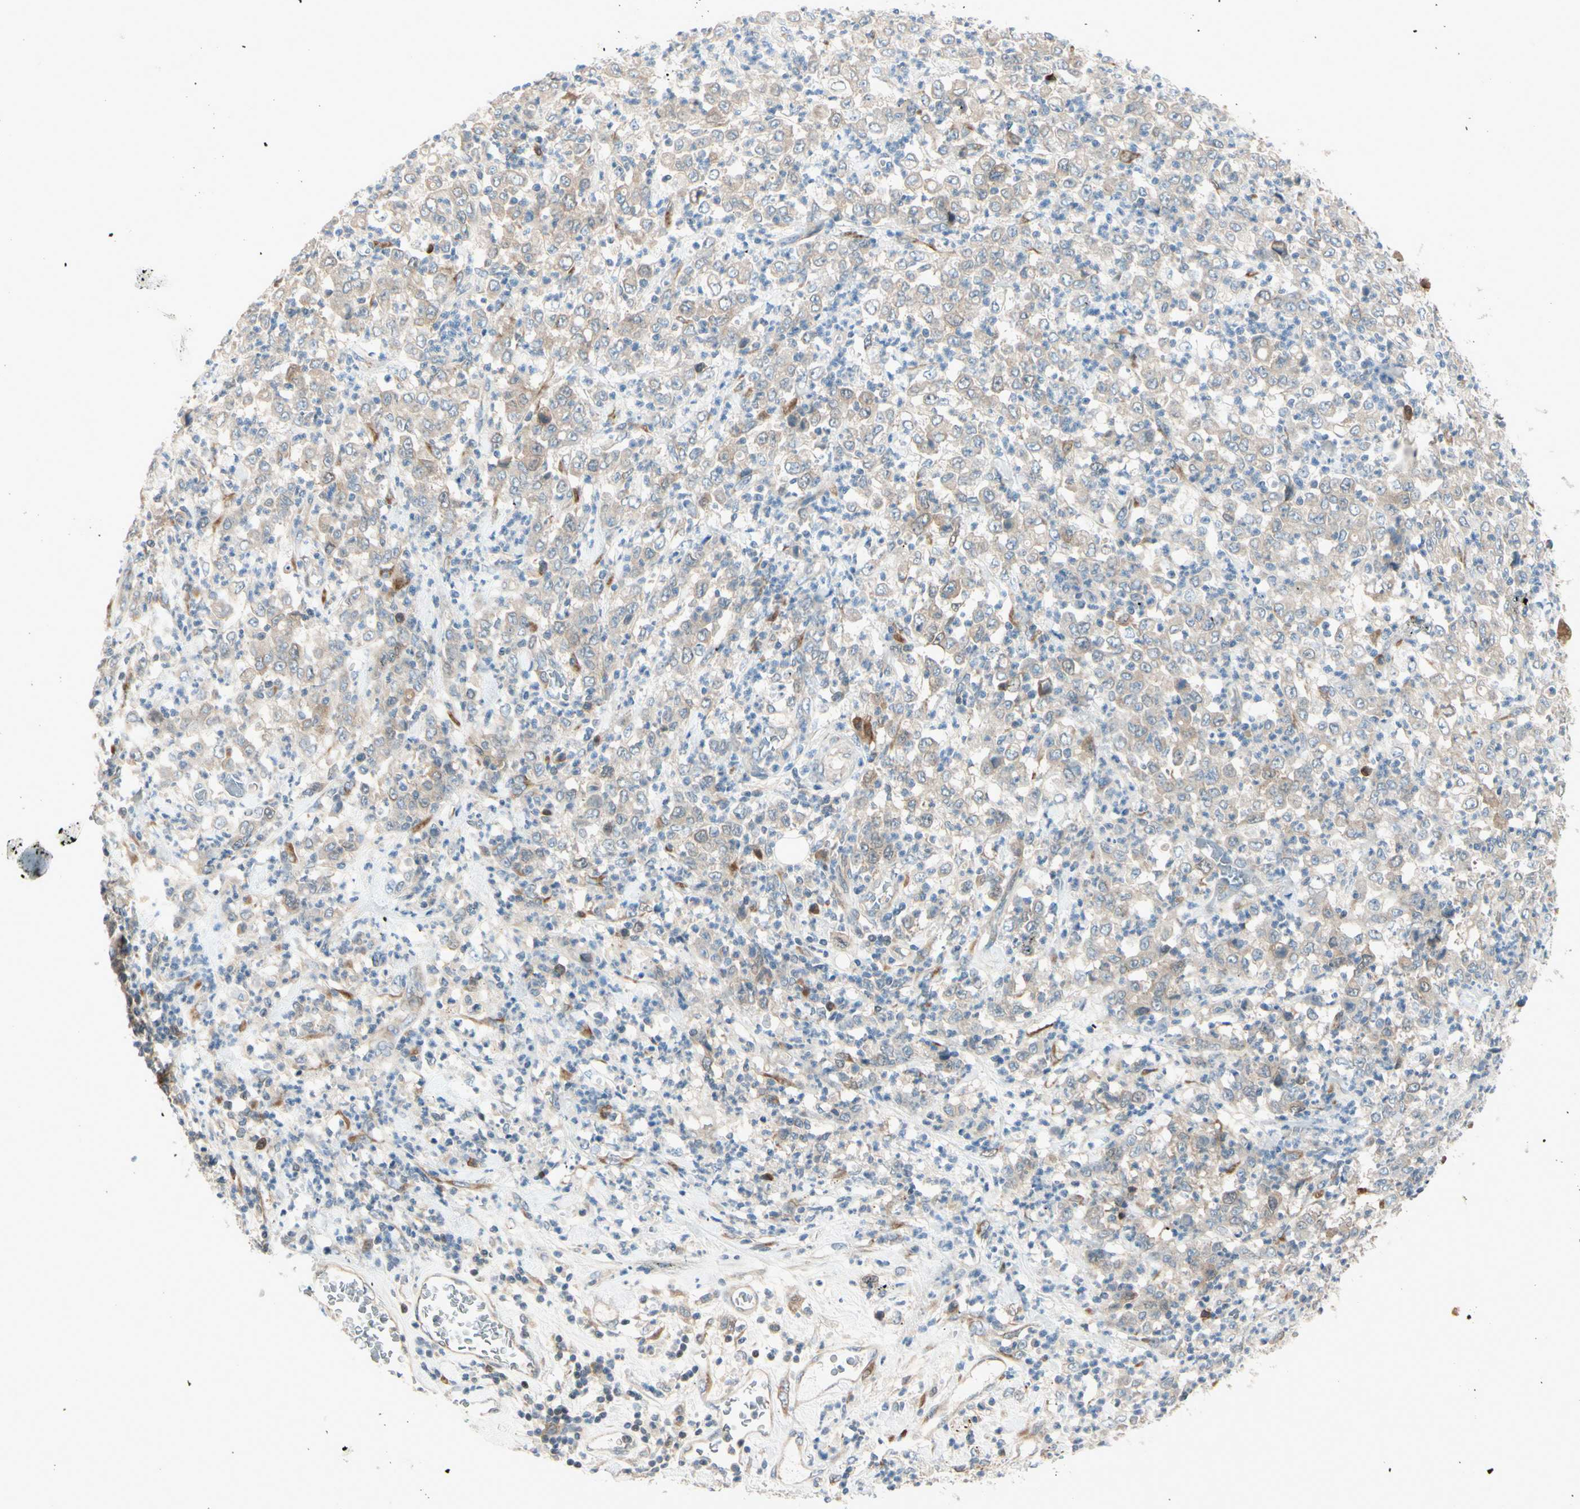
{"staining": {"intensity": "weak", "quantity": ">75%", "location": "cytoplasmic/membranous"}, "tissue": "stomach cancer", "cell_type": "Tumor cells", "image_type": "cancer", "snomed": [{"axis": "morphology", "description": "Adenocarcinoma, NOS"}, {"axis": "topography", "description": "Stomach, lower"}], "caption": "Immunohistochemical staining of human stomach cancer (adenocarcinoma) reveals low levels of weak cytoplasmic/membranous protein staining in approximately >75% of tumor cells.", "gene": "PTTG1", "patient": {"sex": "female", "age": 71}}